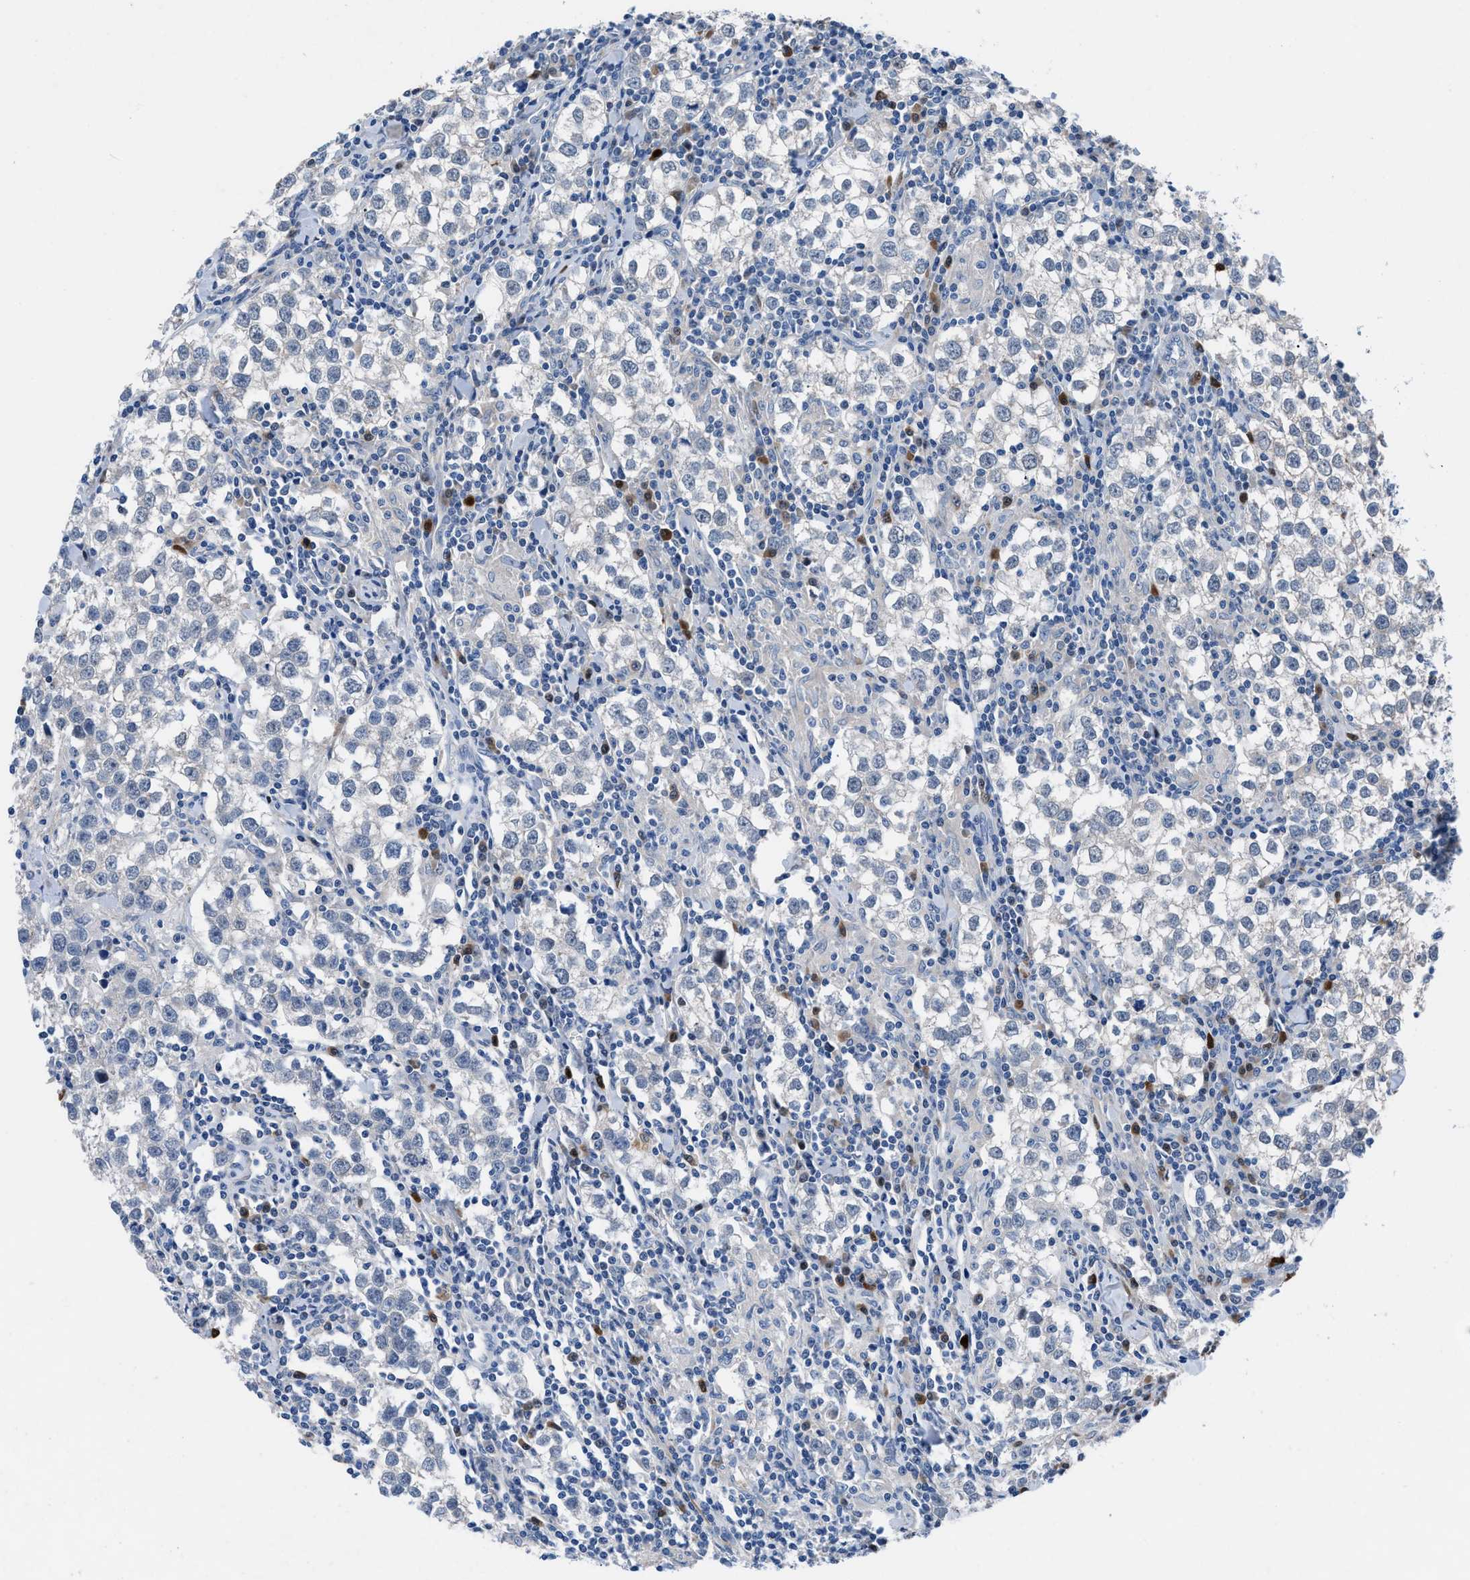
{"staining": {"intensity": "negative", "quantity": "none", "location": "none"}, "tissue": "testis cancer", "cell_type": "Tumor cells", "image_type": "cancer", "snomed": [{"axis": "morphology", "description": "Seminoma, NOS"}, {"axis": "morphology", "description": "Carcinoma, Embryonal, NOS"}, {"axis": "topography", "description": "Testis"}], "caption": "Human embryonal carcinoma (testis) stained for a protein using immunohistochemistry (IHC) reveals no positivity in tumor cells.", "gene": "UAP1", "patient": {"sex": "male", "age": 36}}